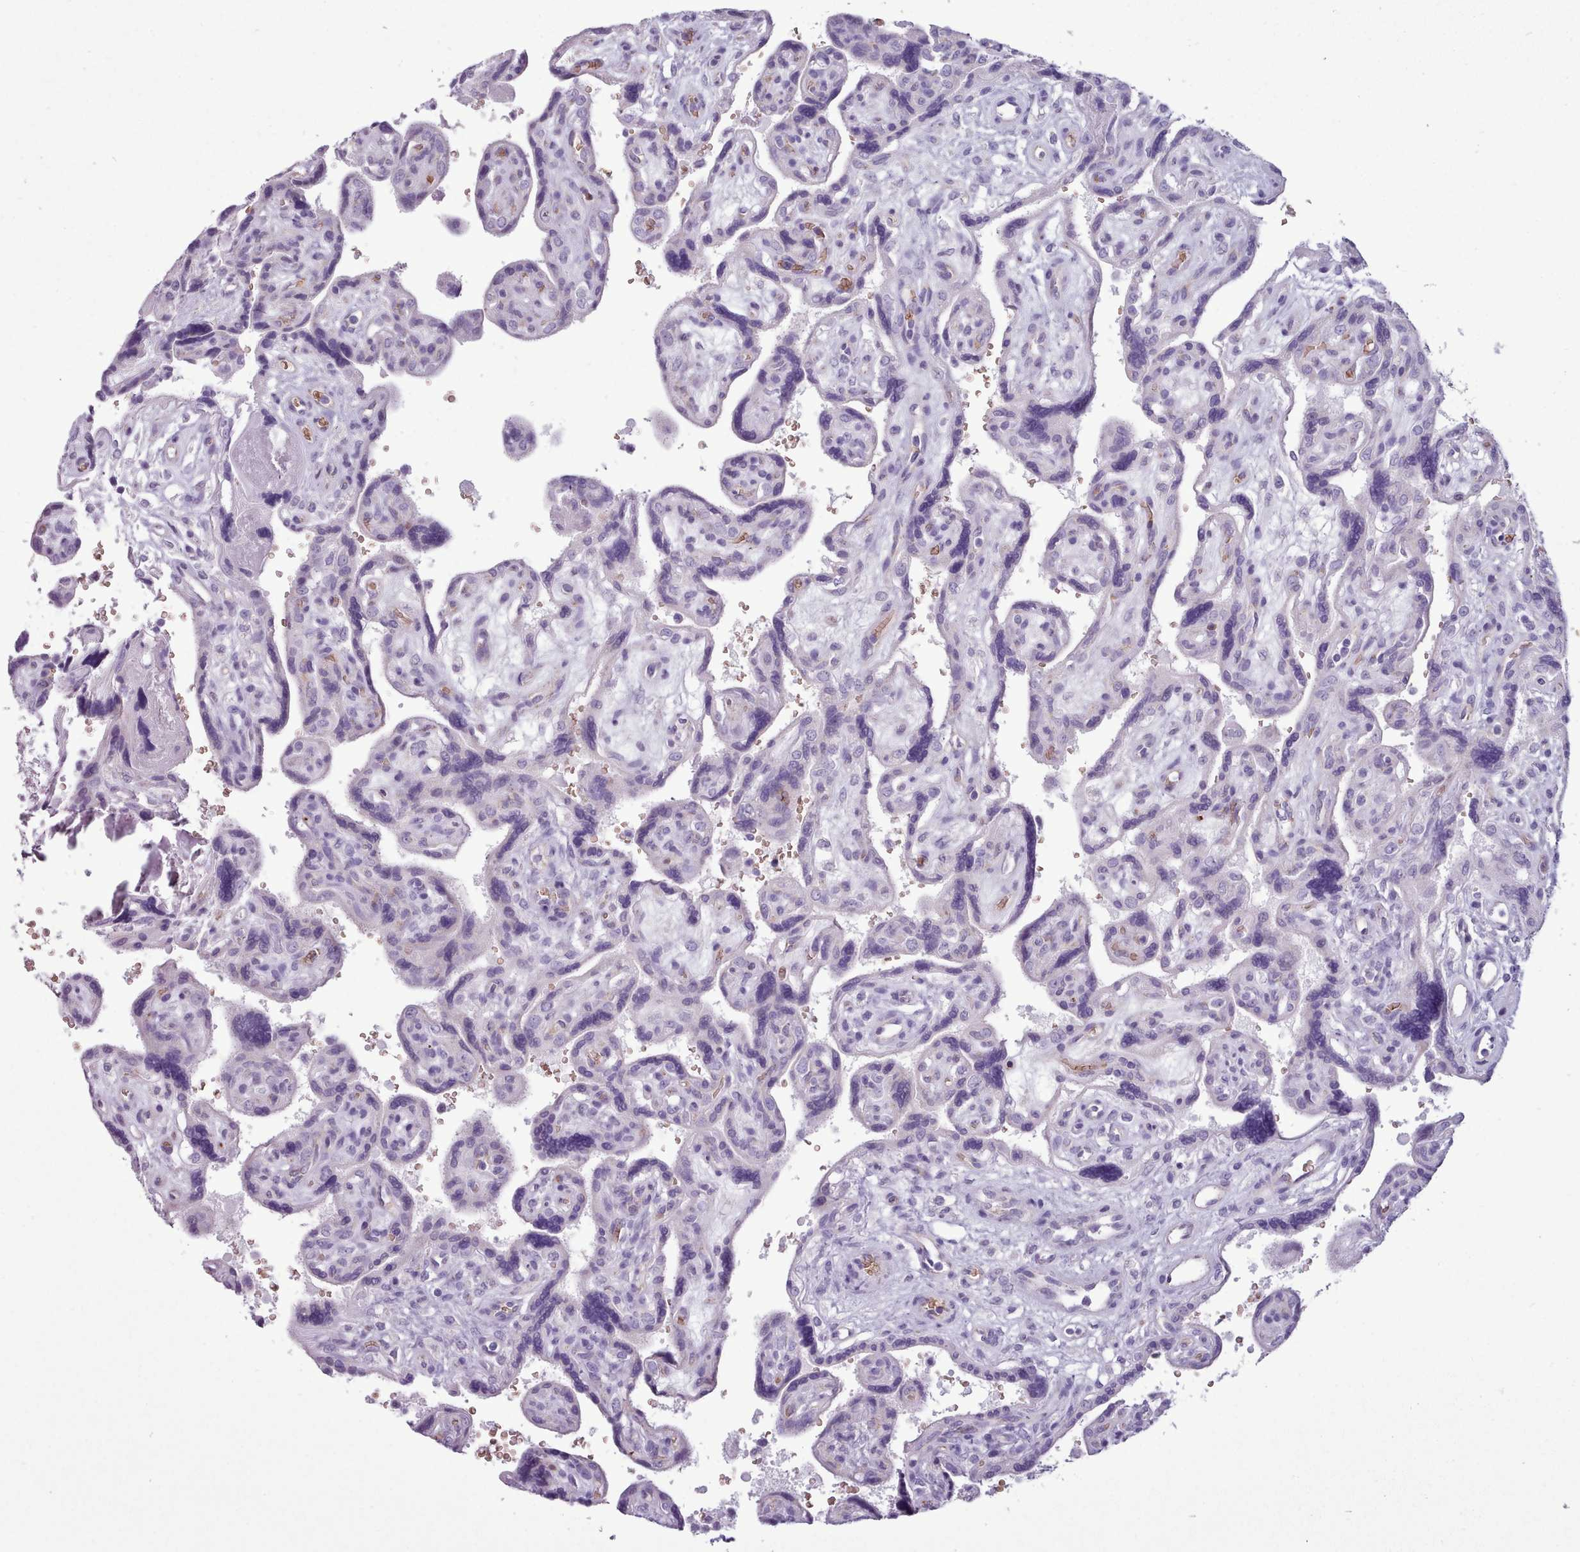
{"staining": {"intensity": "moderate", "quantity": "<25%", "location": "cytoplasmic/membranous"}, "tissue": "placenta", "cell_type": "Decidual cells", "image_type": "normal", "snomed": [{"axis": "morphology", "description": "Normal tissue, NOS"}, {"axis": "topography", "description": "Placenta"}], "caption": "Immunohistochemical staining of benign placenta displays low levels of moderate cytoplasmic/membranous positivity in approximately <25% of decidual cells. Ihc stains the protein in brown and the nuclei are stained blue.", "gene": "AK4P3", "patient": {"sex": "female", "age": 39}}